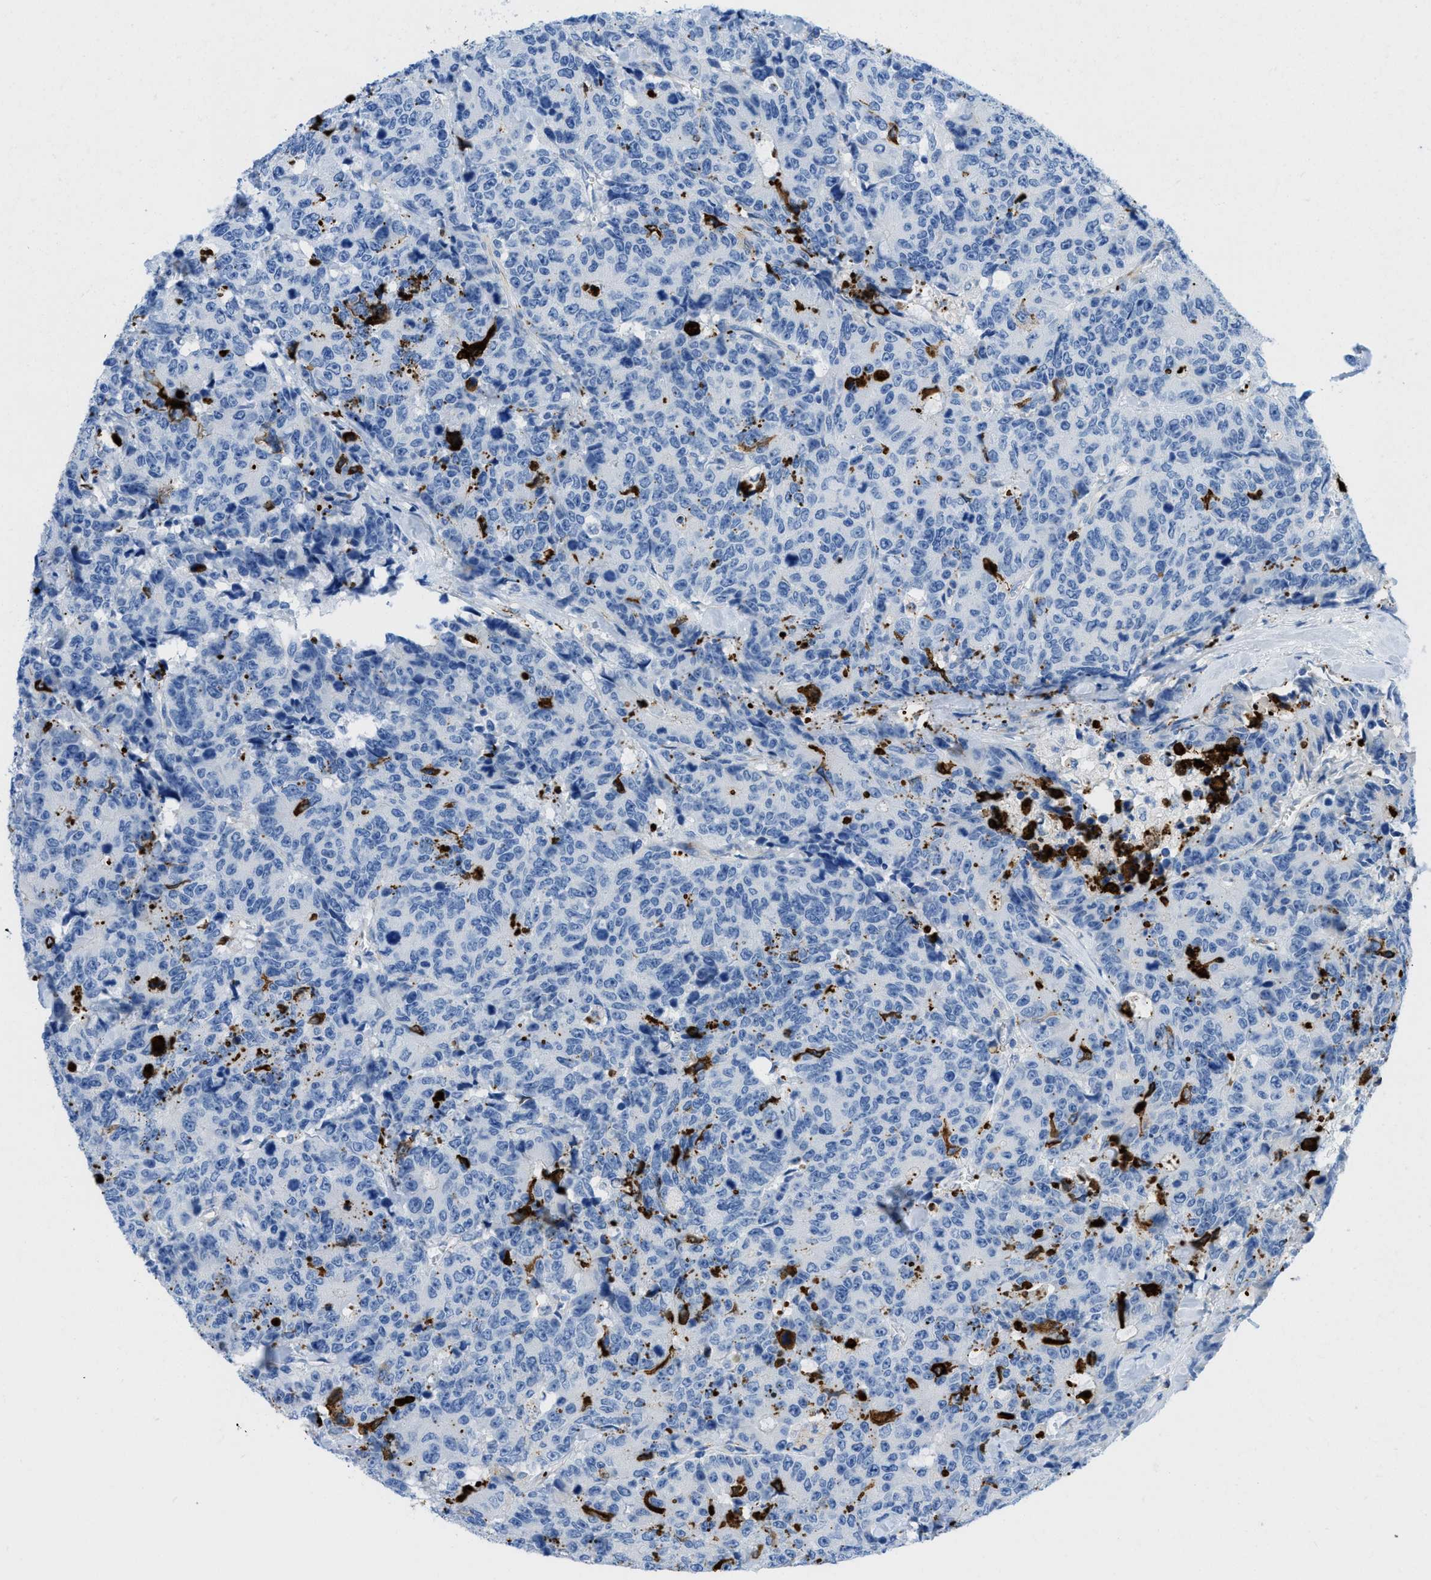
{"staining": {"intensity": "negative", "quantity": "none", "location": "none"}, "tissue": "colorectal cancer", "cell_type": "Tumor cells", "image_type": "cancer", "snomed": [{"axis": "morphology", "description": "Adenocarcinoma, NOS"}, {"axis": "topography", "description": "Colon"}], "caption": "Tumor cells are negative for protein expression in human colorectal adenocarcinoma.", "gene": "XCR1", "patient": {"sex": "female", "age": 86}}